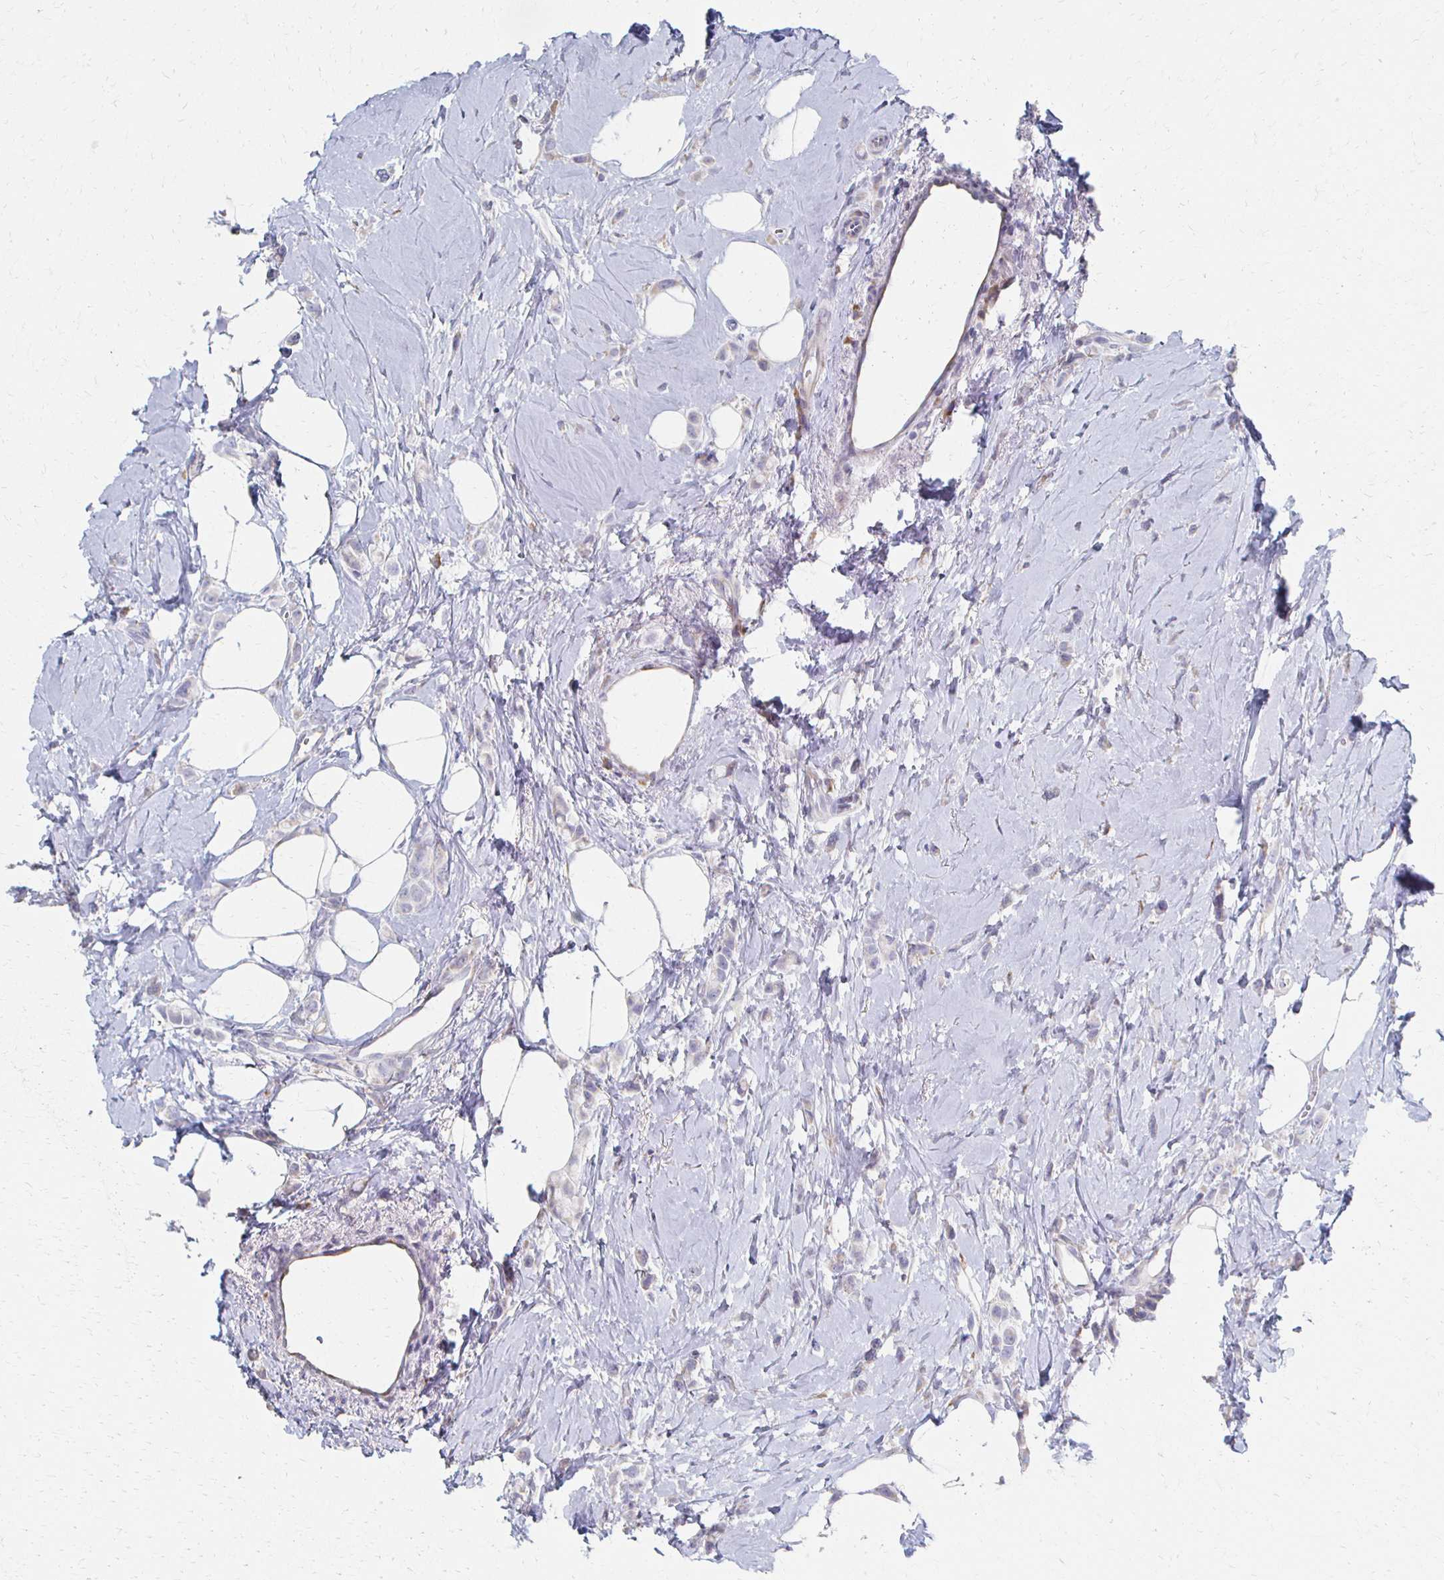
{"staining": {"intensity": "negative", "quantity": "none", "location": "none"}, "tissue": "breast cancer", "cell_type": "Tumor cells", "image_type": "cancer", "snomed": [{"axis": "morphology", "description": "Lobular carcinoma"}, {"axis": "topography", "description": "Breast"}], "caption": "Tumor cells are negative for brown protein staining in lobular carcinoma (breast).", "gene": "ATP1A3", "patient": {"sex": "female", "age": 66}}